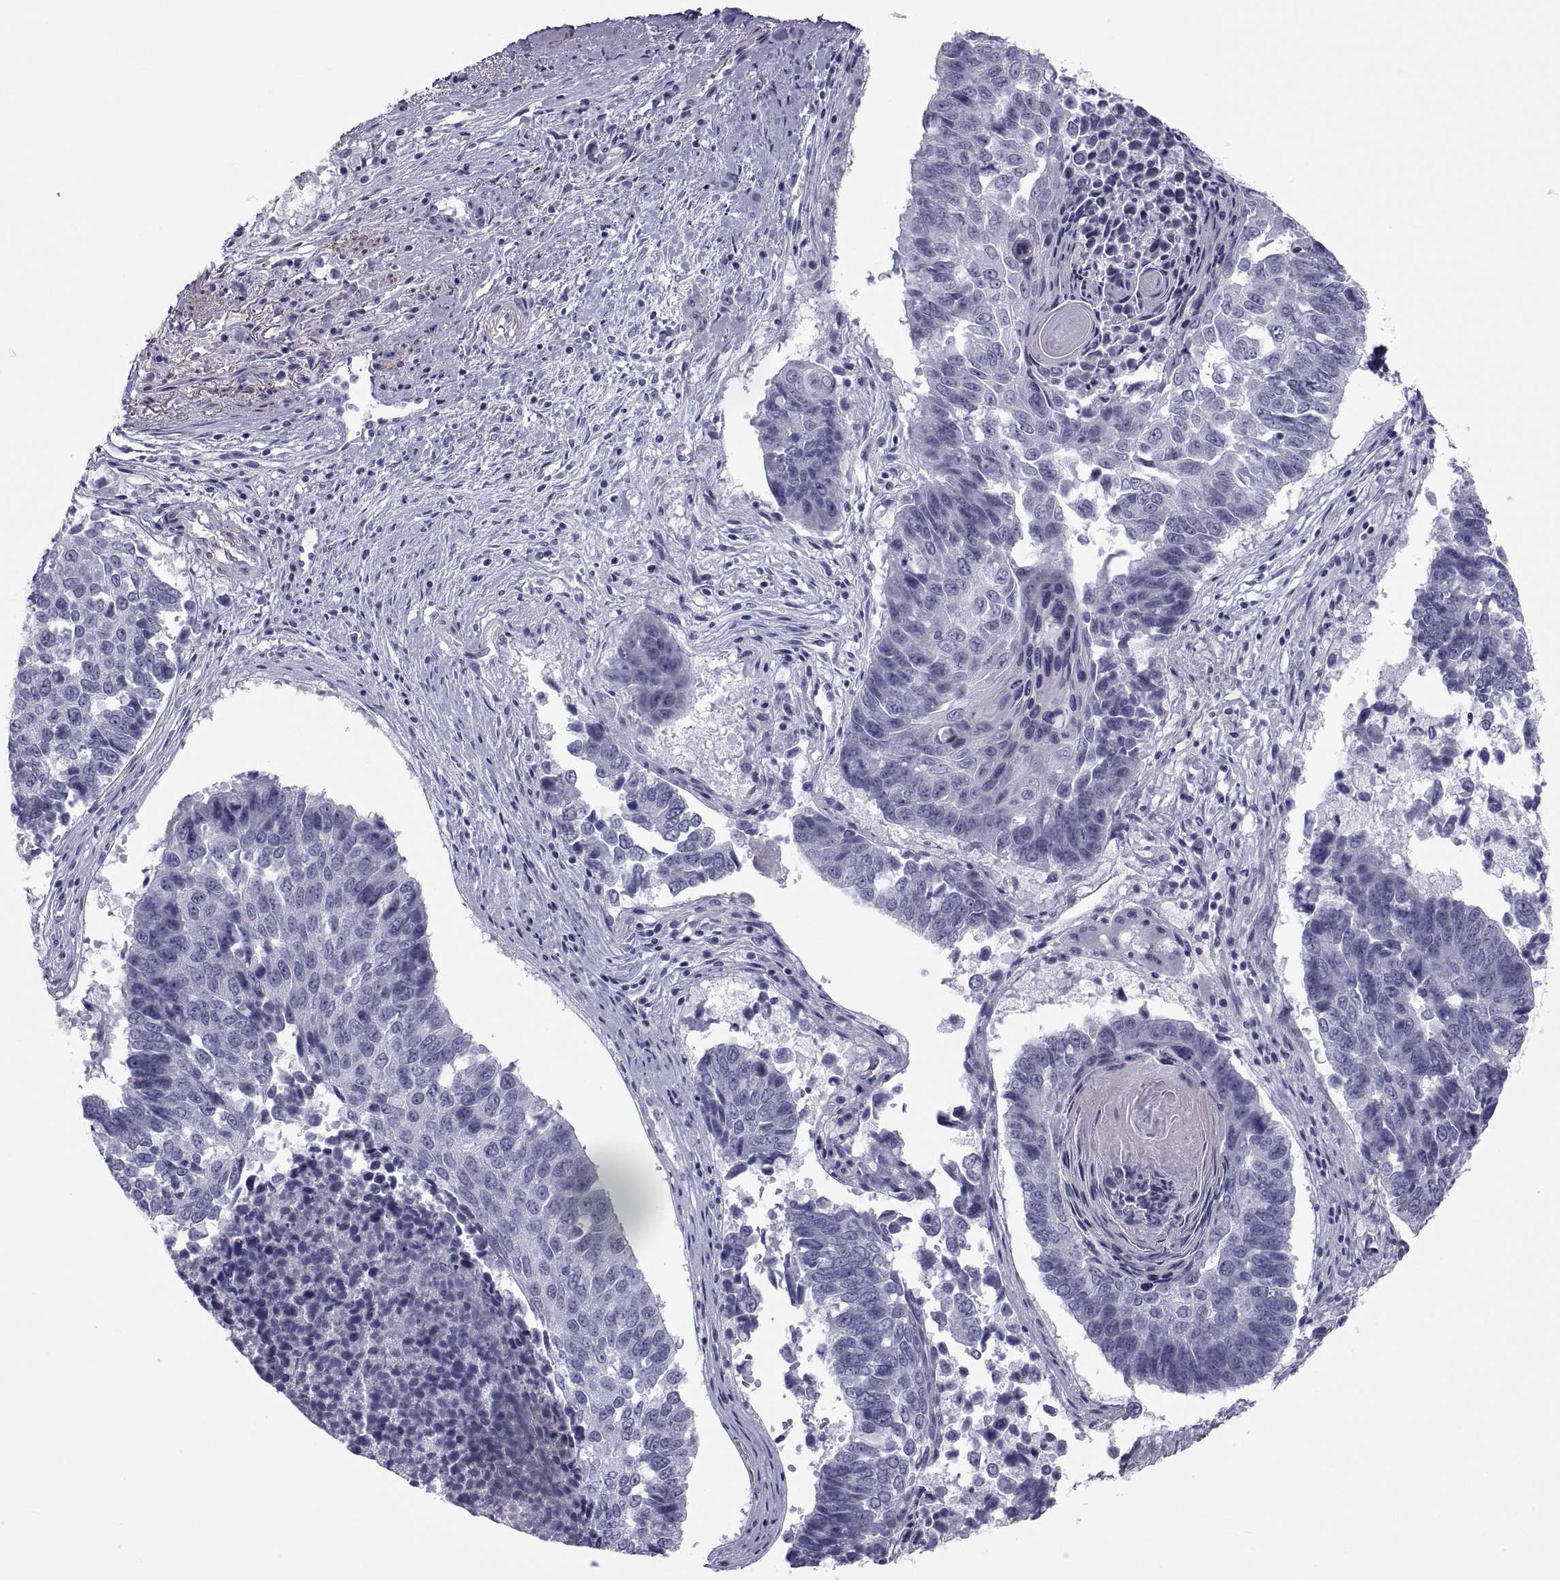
{"staining": {"intensity": "negative", "quantity": "none", "location": "none"}, "tissue": "lung cancer", "cell_type": "Tumor cells", "image_type": "cancer", "snomed": [{"axis": "morphology", "description": "Squamous cell carcinoma, NOS"}, {"axis": "topography", "description": "Lung"}], "caption": "The photomicrograph exhibits no staining of tumor cells in squamous cell carcinoma (lung).", "gene": "MAGEB1", "patient": {"sex": "male", "age": 73}}